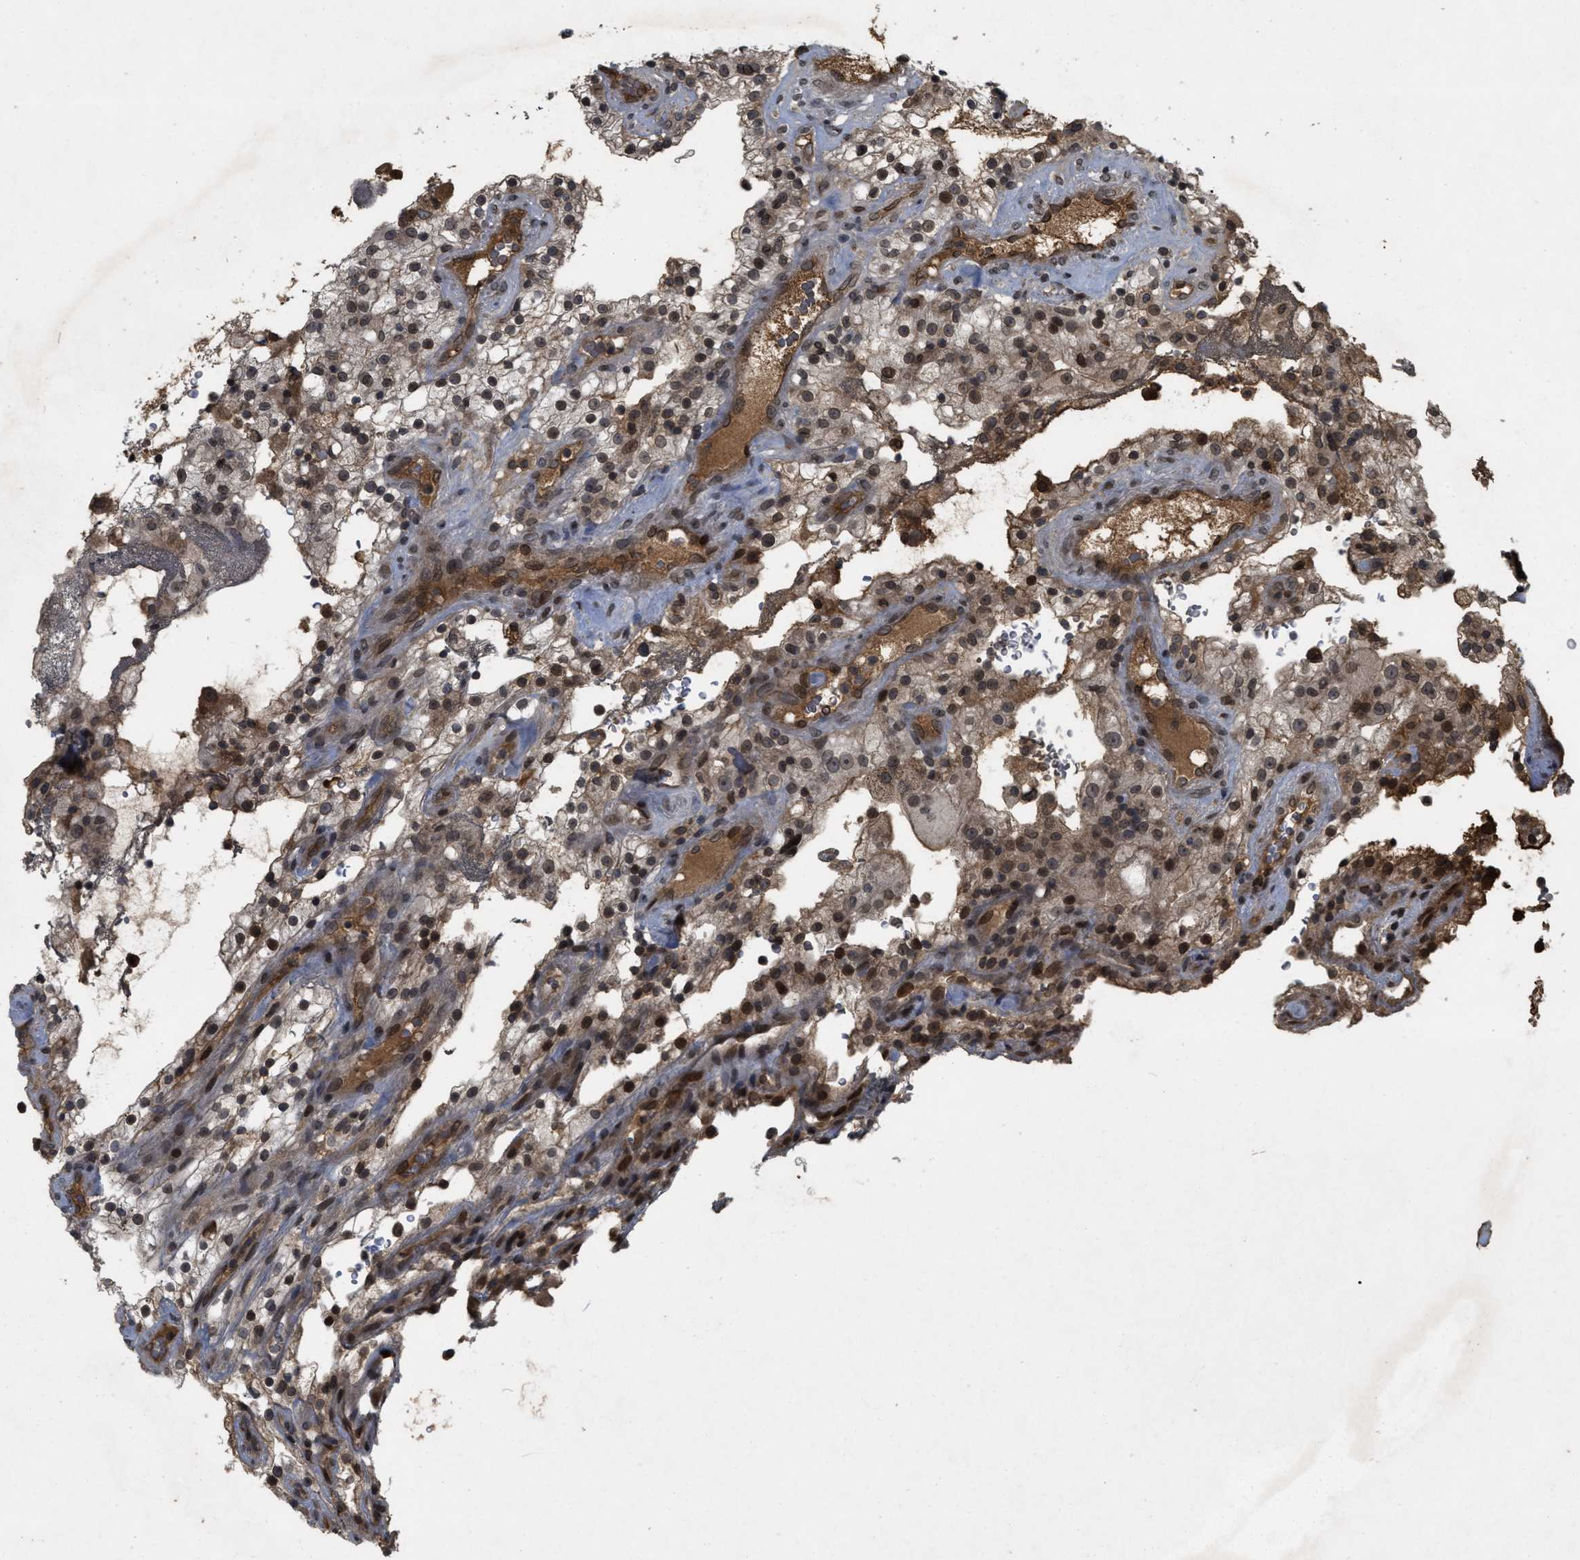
{"staining": {"intensity": "strong", "quantity": ">75%", "location": "cytoplasmic/membranous,nuclear"}, "tissue": "renal cancer", "cell_type": "Tumor cells", "image_type": "cancer", "snomed": [{"axis": "morphology", "description": "Adenocarcinoma, NOS"}, {"axis": "topography", "description": "Kidney"}], "caption": "Immunohistochemistry photomicrograph of neoplastic tissue: human renal cancer (adenocarcinoma) stained using immunohistochemistry (IHC) demonstrates high levels of strong protein expression localized specifically in the cytoplasmic/membranous and nuclear of tumor cells, appearing as a cytoplasmic/membranous and nuclear brown color.", "gene": "CRY1", "patient": {"sex": "female", "age": 52}}